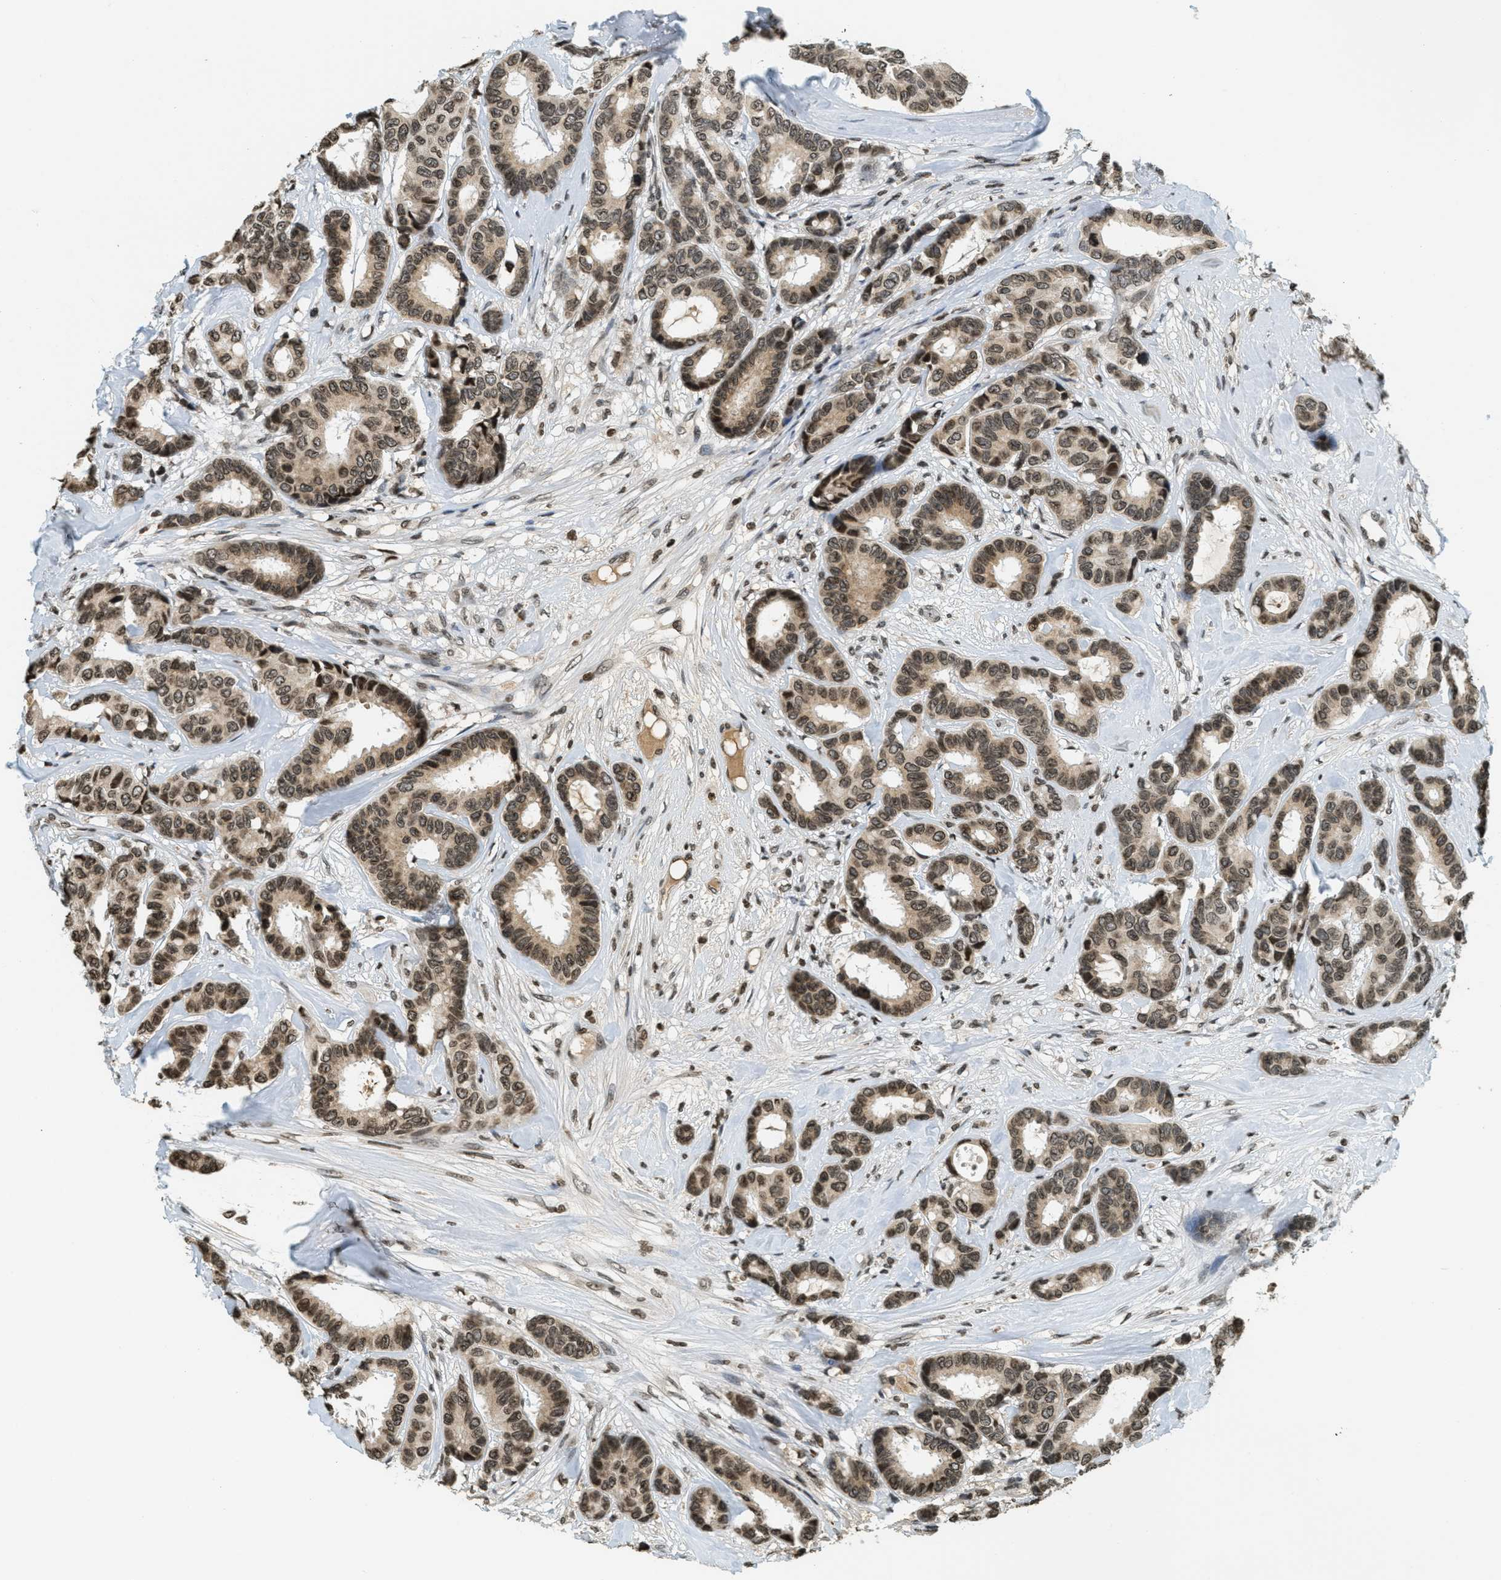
{"staining": {"intensity": "moderate", "quantity": ">75%", "location": "nuclear"}, "tissue": "breast cancer", "cell_type": "Tumor cells", "image_type": "cancer", "snomed": [{"axis": "morphology", "description": "Duct carcinoma"}, {"axis": "topography", "description": "Breast"}], "caption": "The immunohistochemical stain shows moderate nuclear staining in tumor cells of breast cancer tissue.", "gene": "LDB2", "patient": {"sex": "female", "age": 87}}